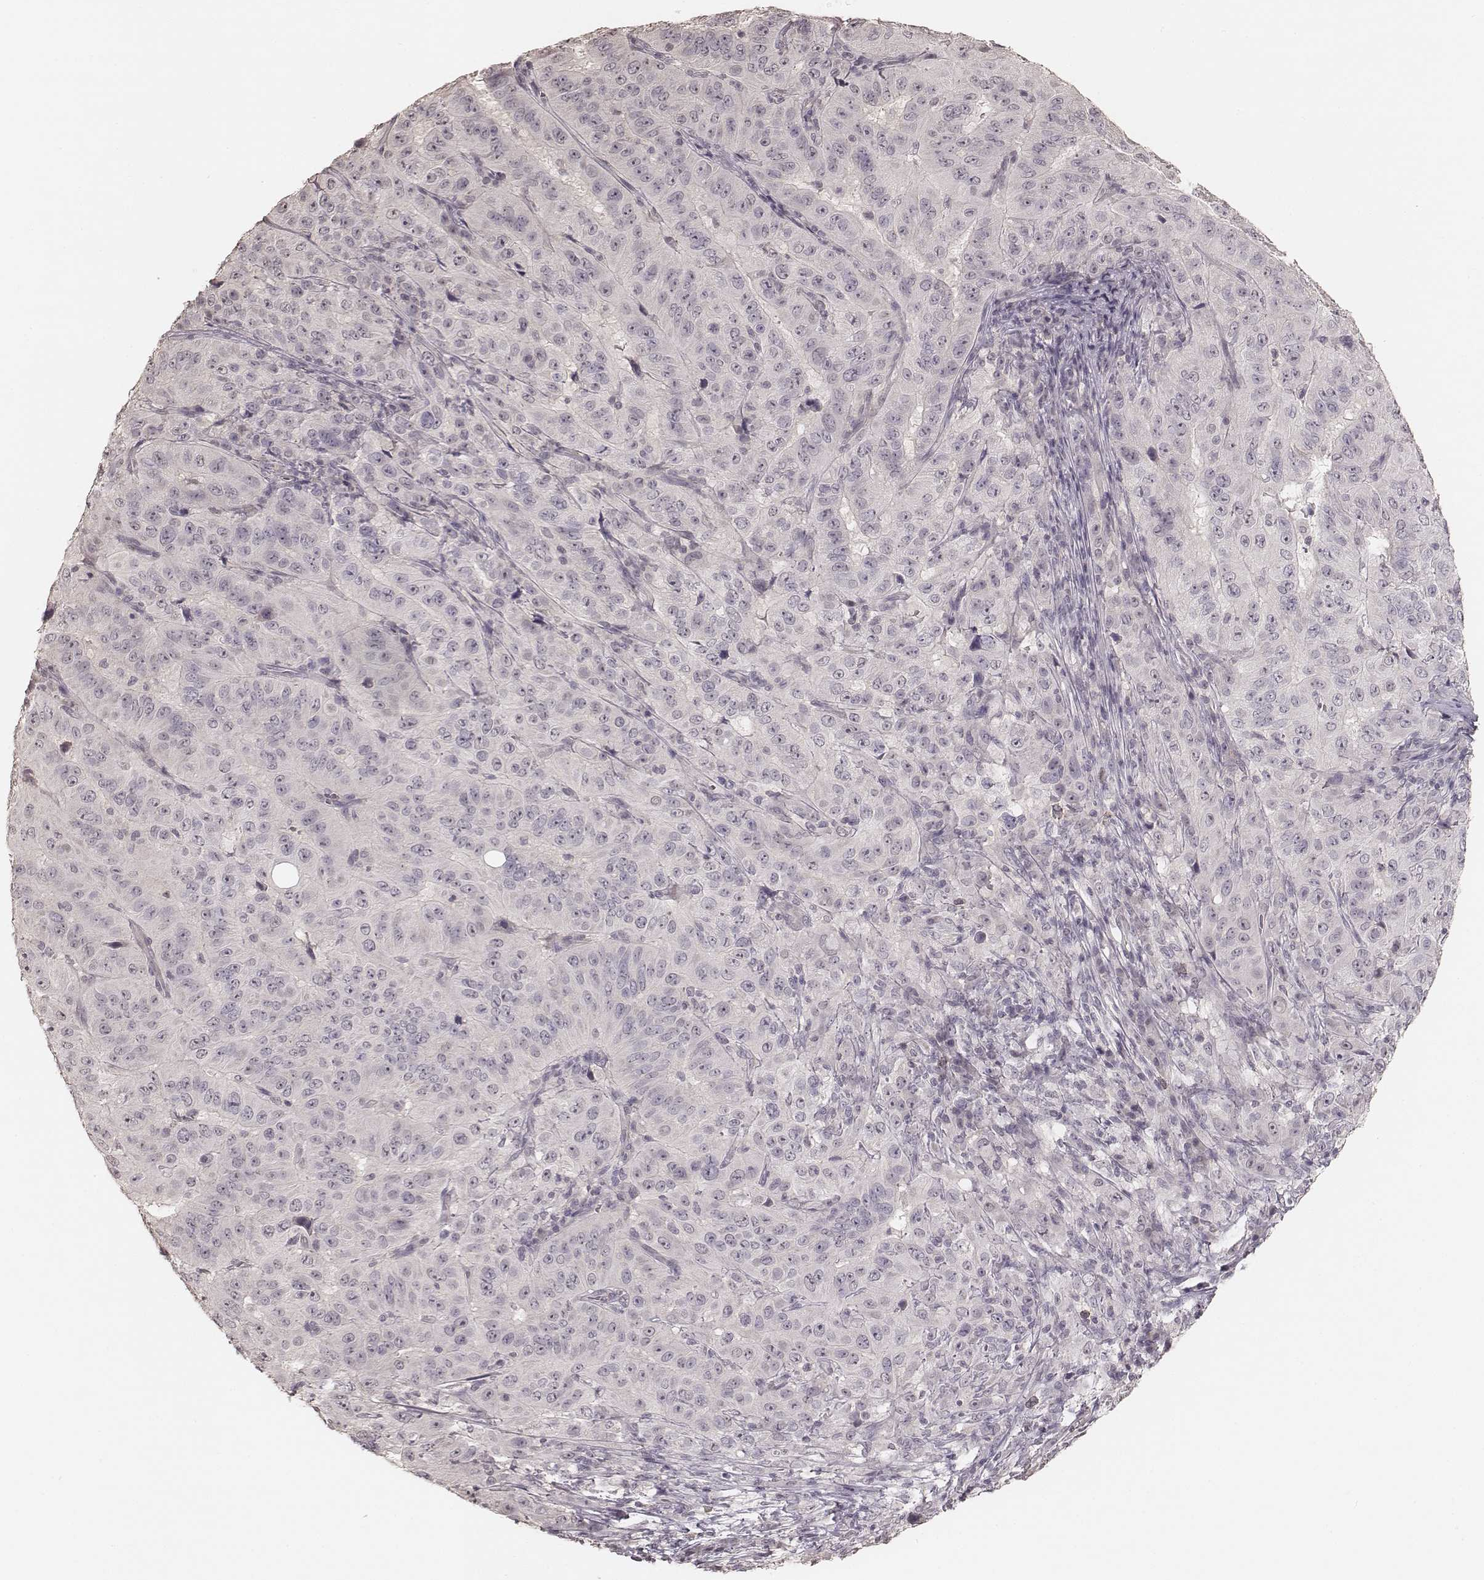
{"staining": {"intensity": "negative", "quantity": "none", "location": "none"}, "tissue": "pancreatic cancer", "cell_type": "Tumor cells", "image_type": "cancer", "snomed": [{"axis": "morphology", "description": "Adenocarcinoma, NOS"}, {"axis": "topography", "description": "Pancreas"}], "caption": "Immunohistochemistry (IHC) photomicrograph of neoplastic tissue: human pancreatic cancer stained with DAB reveals no significant protein expression in tumor cells. (Brightfield microscopy of DAB (3,3'-diaminobenzidine) IHC at high magnification).", "gene": "LY6K", "patient": {"sex": "male", "age": 63}}